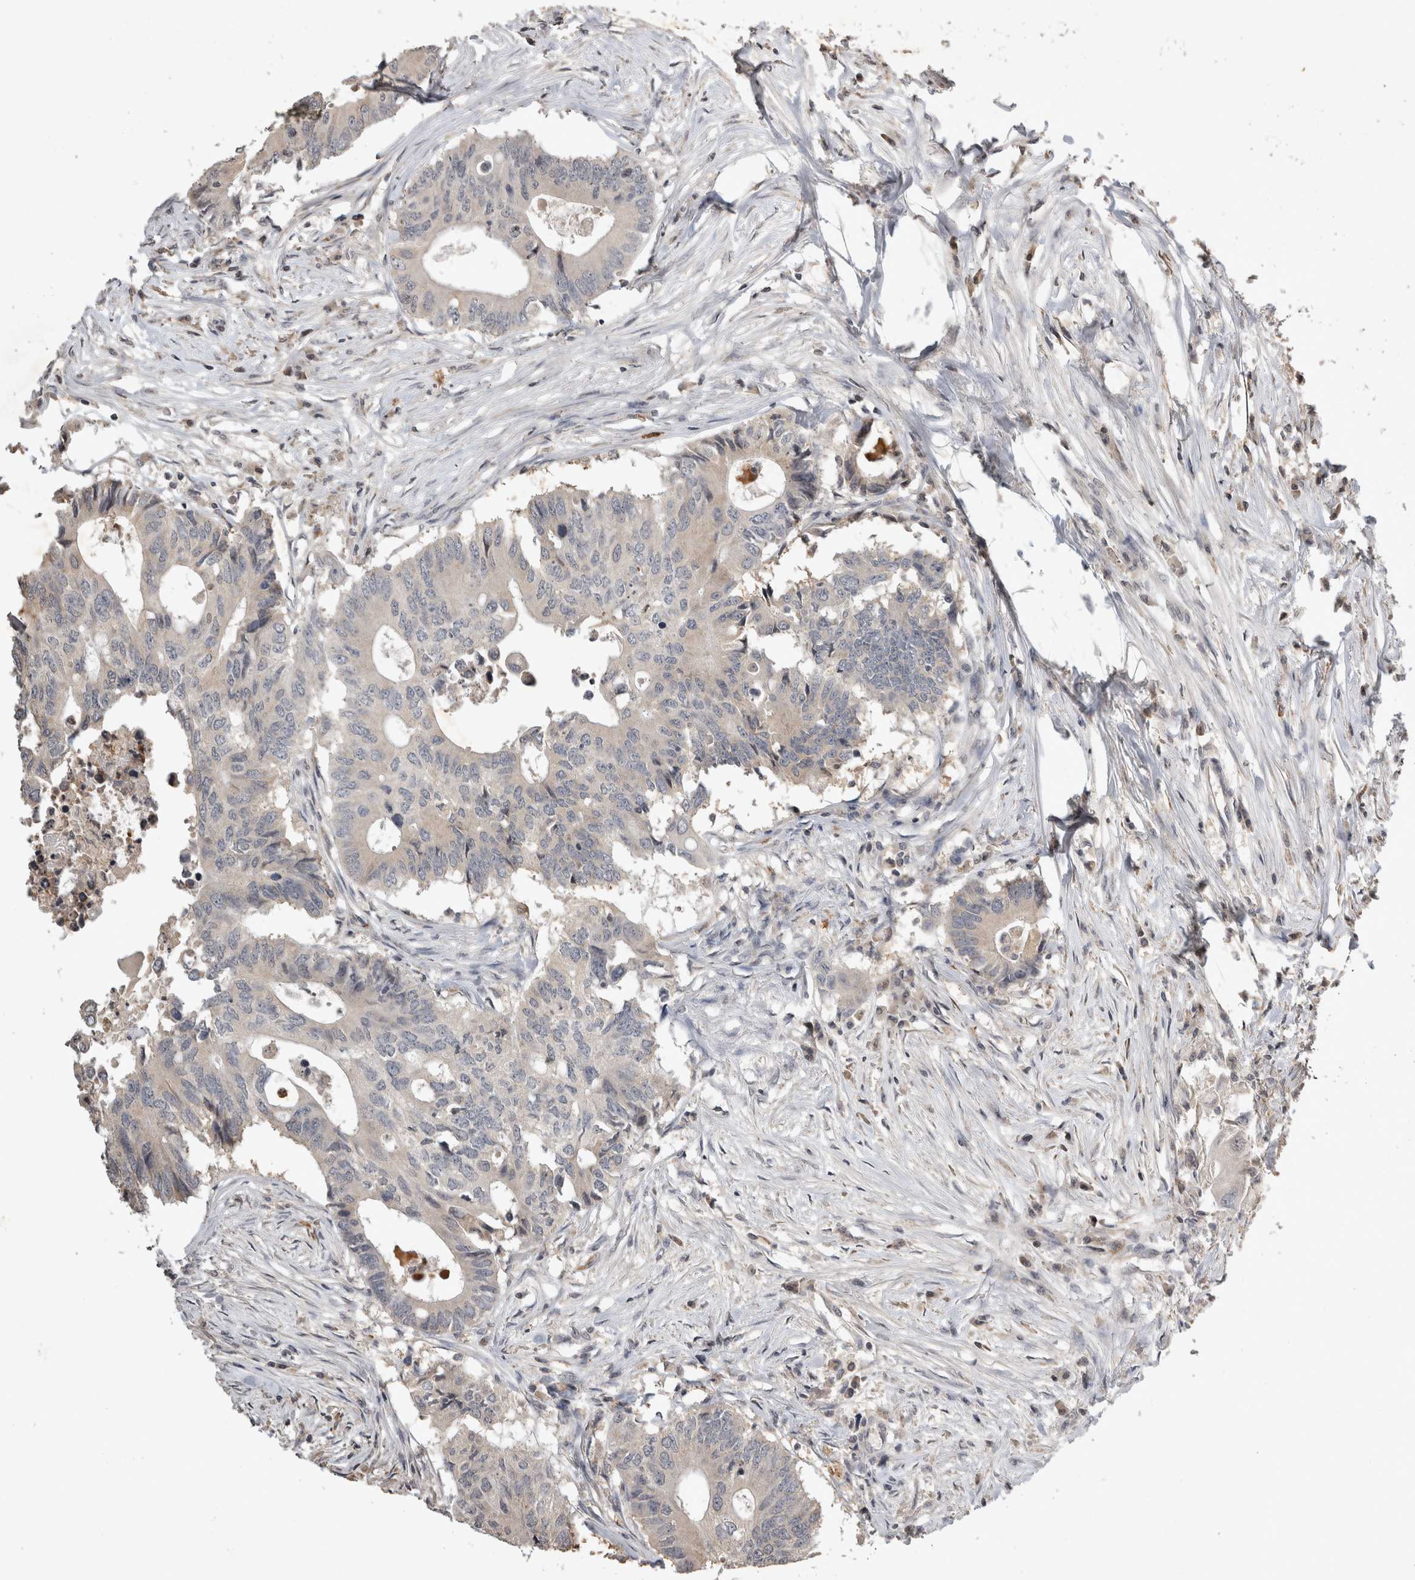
{"staining": {"intensity": "negative", "quantity": "none", "location": "none"}, "tissue": "colorectal cancer", "cell_type": "Tumor cells", "image_type": "cancer", "snomed": [{"axis": "morphology", "description": "Adenocarcinoma, NOS"}, {"axis": "topography", "description": "Colon"}], "caption": "Histopathology image shows no protein staining in tumor cells of colorectal cancer (adenocarcinoma) tissue.", "gene": "HRK", "patient": {"sex": "male", "age": 71}}